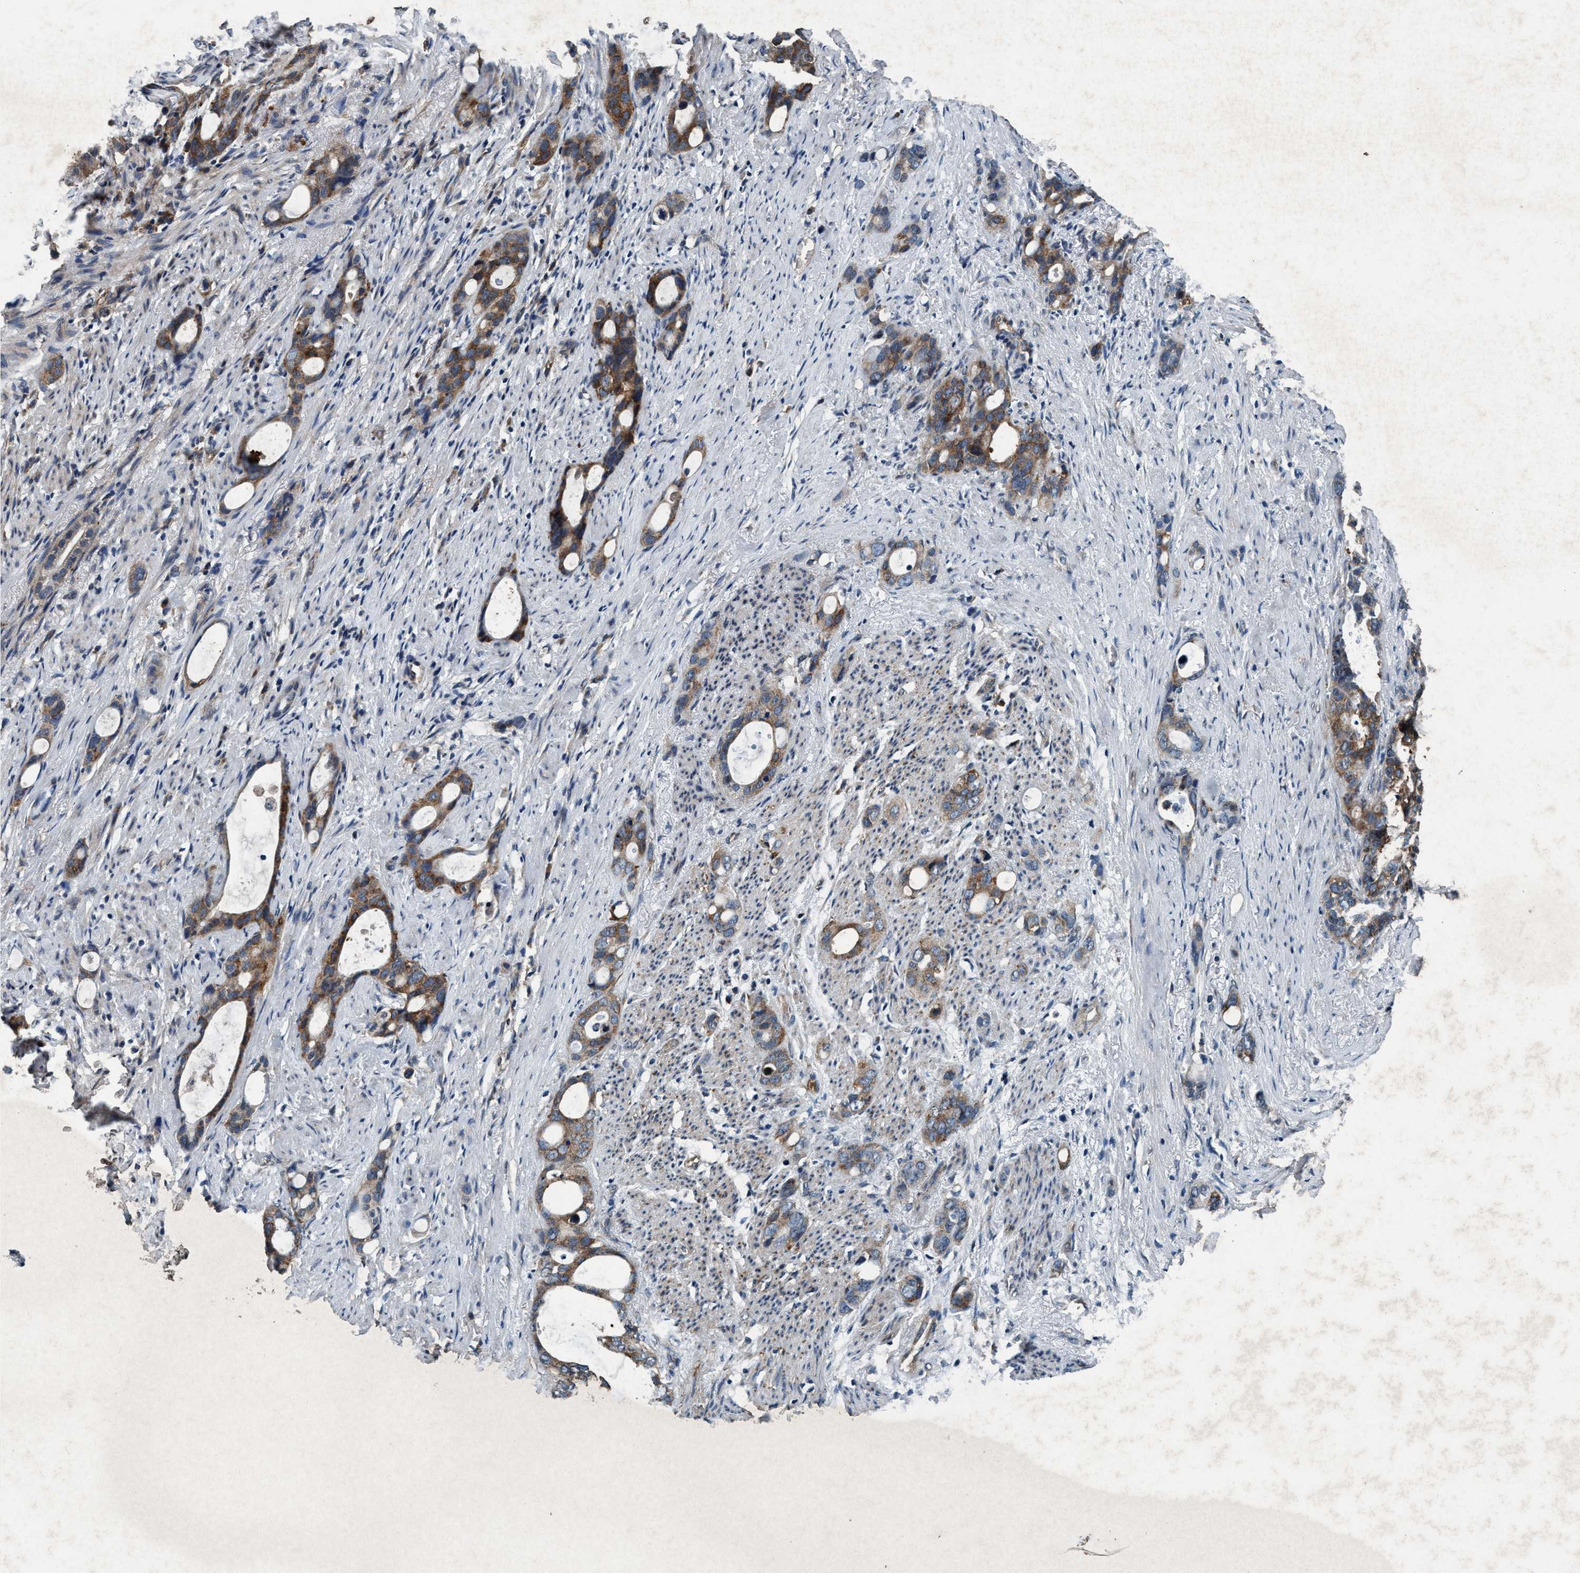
{"staining": {"intensity": "moderate", "quantity": ">75%", "location": "cytoplasmic/membranous"}, "tissue": "stomach cancer", "cell_type": "Tumor cells", "image_type": "cancer", "snomed": [{"axis": "morphology", "description": "Adenocarcinoma, NOS"}, {"axis": "topography", "description": "Stomach"}], "caption": "Adenocarcinoma (stomach) stained with a protein marker reveals moderate staining in tumor cells.", "gene": "AKT1S1", "patient": {"sex": "female", "age": 75}}